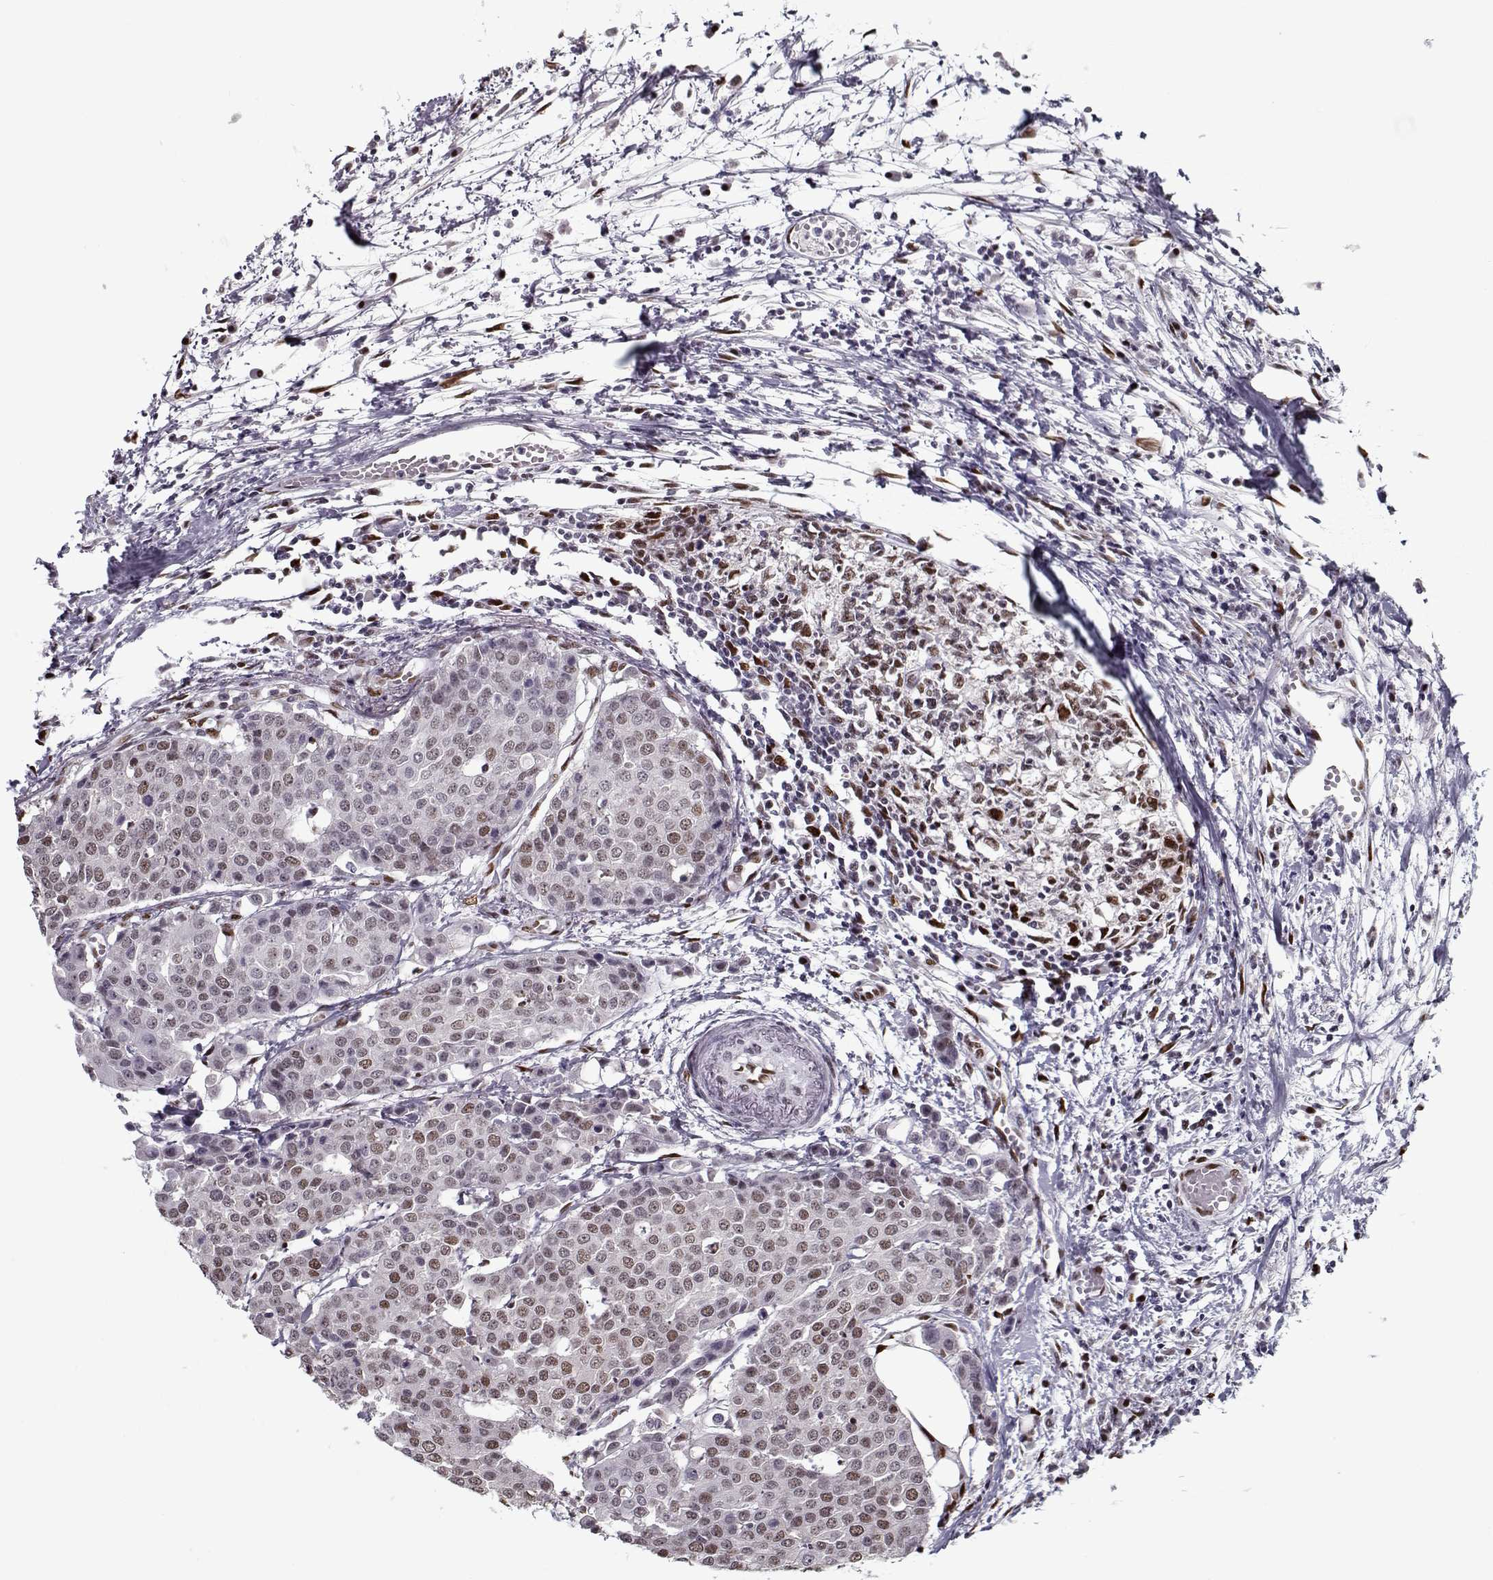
{"staining": {"intensity": "weak", "quantity": "<25%", "location": "nuclear"}, "tissue": "carcinoid", "cell_type": "Tumor cells", "image_type": "cancer", "snomed": [{"axis": "morphology", "description": "Carcinoid, malignant, NOS"}, {"axis": "topography", "description": "Colon"}], "caption": "Immunohistochemistry of carcinoid (malignant) exhibits no positivity in tumor cells. (Brightfield microscopy of DAB immunohistochemistry (IHC) at high magnification).", "gene": "PRMT8", "patient": {"sex": "male", "age": 81}}